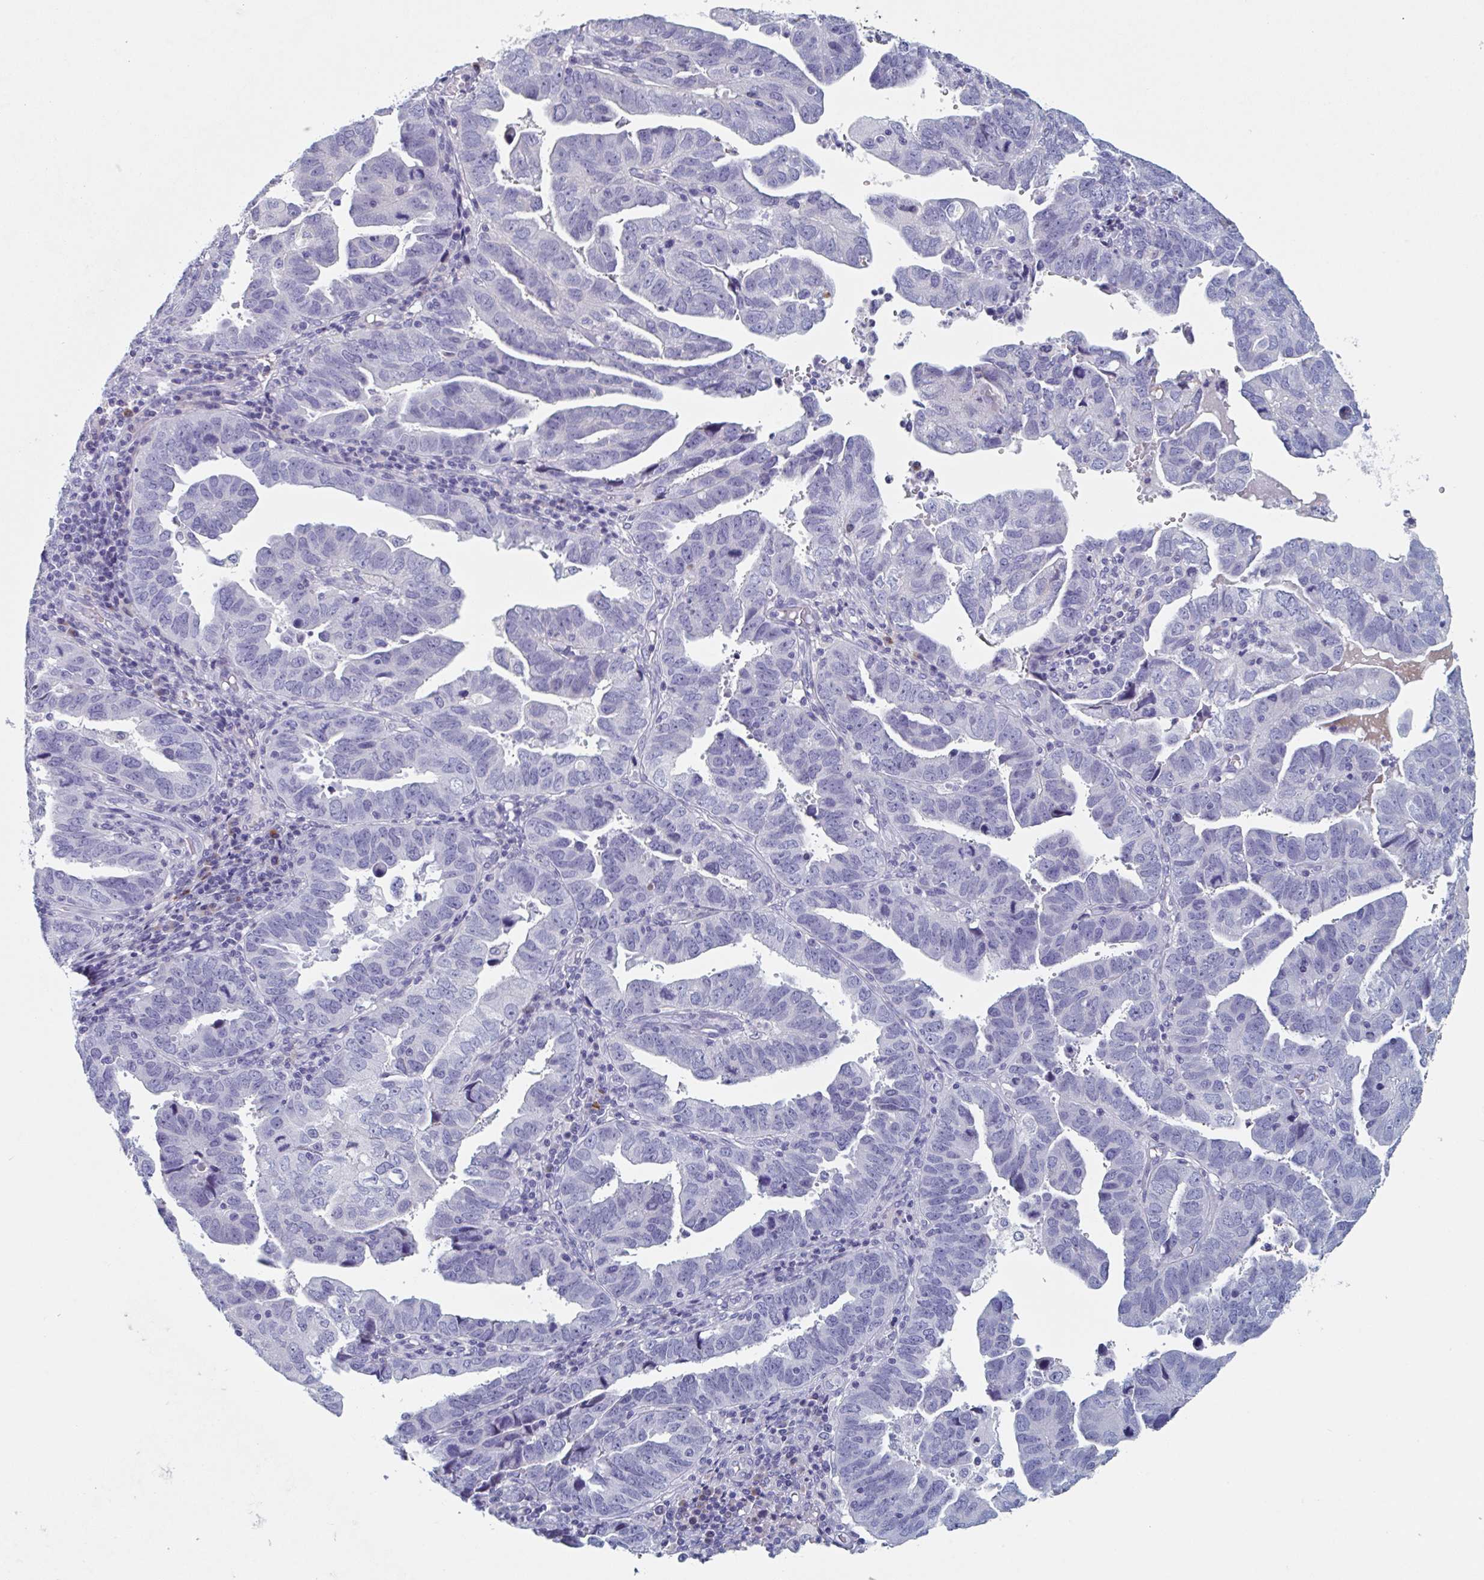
{"staining": {"intensity": "negative", "quantity": "none", "location": "none"}, "tissue": "endometrial cancer", "cell_type": "Tumor cells", "image_type": "cancer", "snomed": [{"axis": "morphology", "description": "Adenocarcinoma, NOS"}, {"axis": "topography", "description": "Uterus"}], "caption": "Immunohistochemistry (IHC) image of neoplastic tissue: human endometrial cancer (adenocarcinoma) stained with DAB displays no significant protein positivity in tumor cells. The staining is performed using DAB (3,3'-diaminobenzidine) brown chromogen with nuclei counter-stained in using hematoxylin.", "gene": "NT5C3B", "patient": {"sex": "female", "age": 62}}